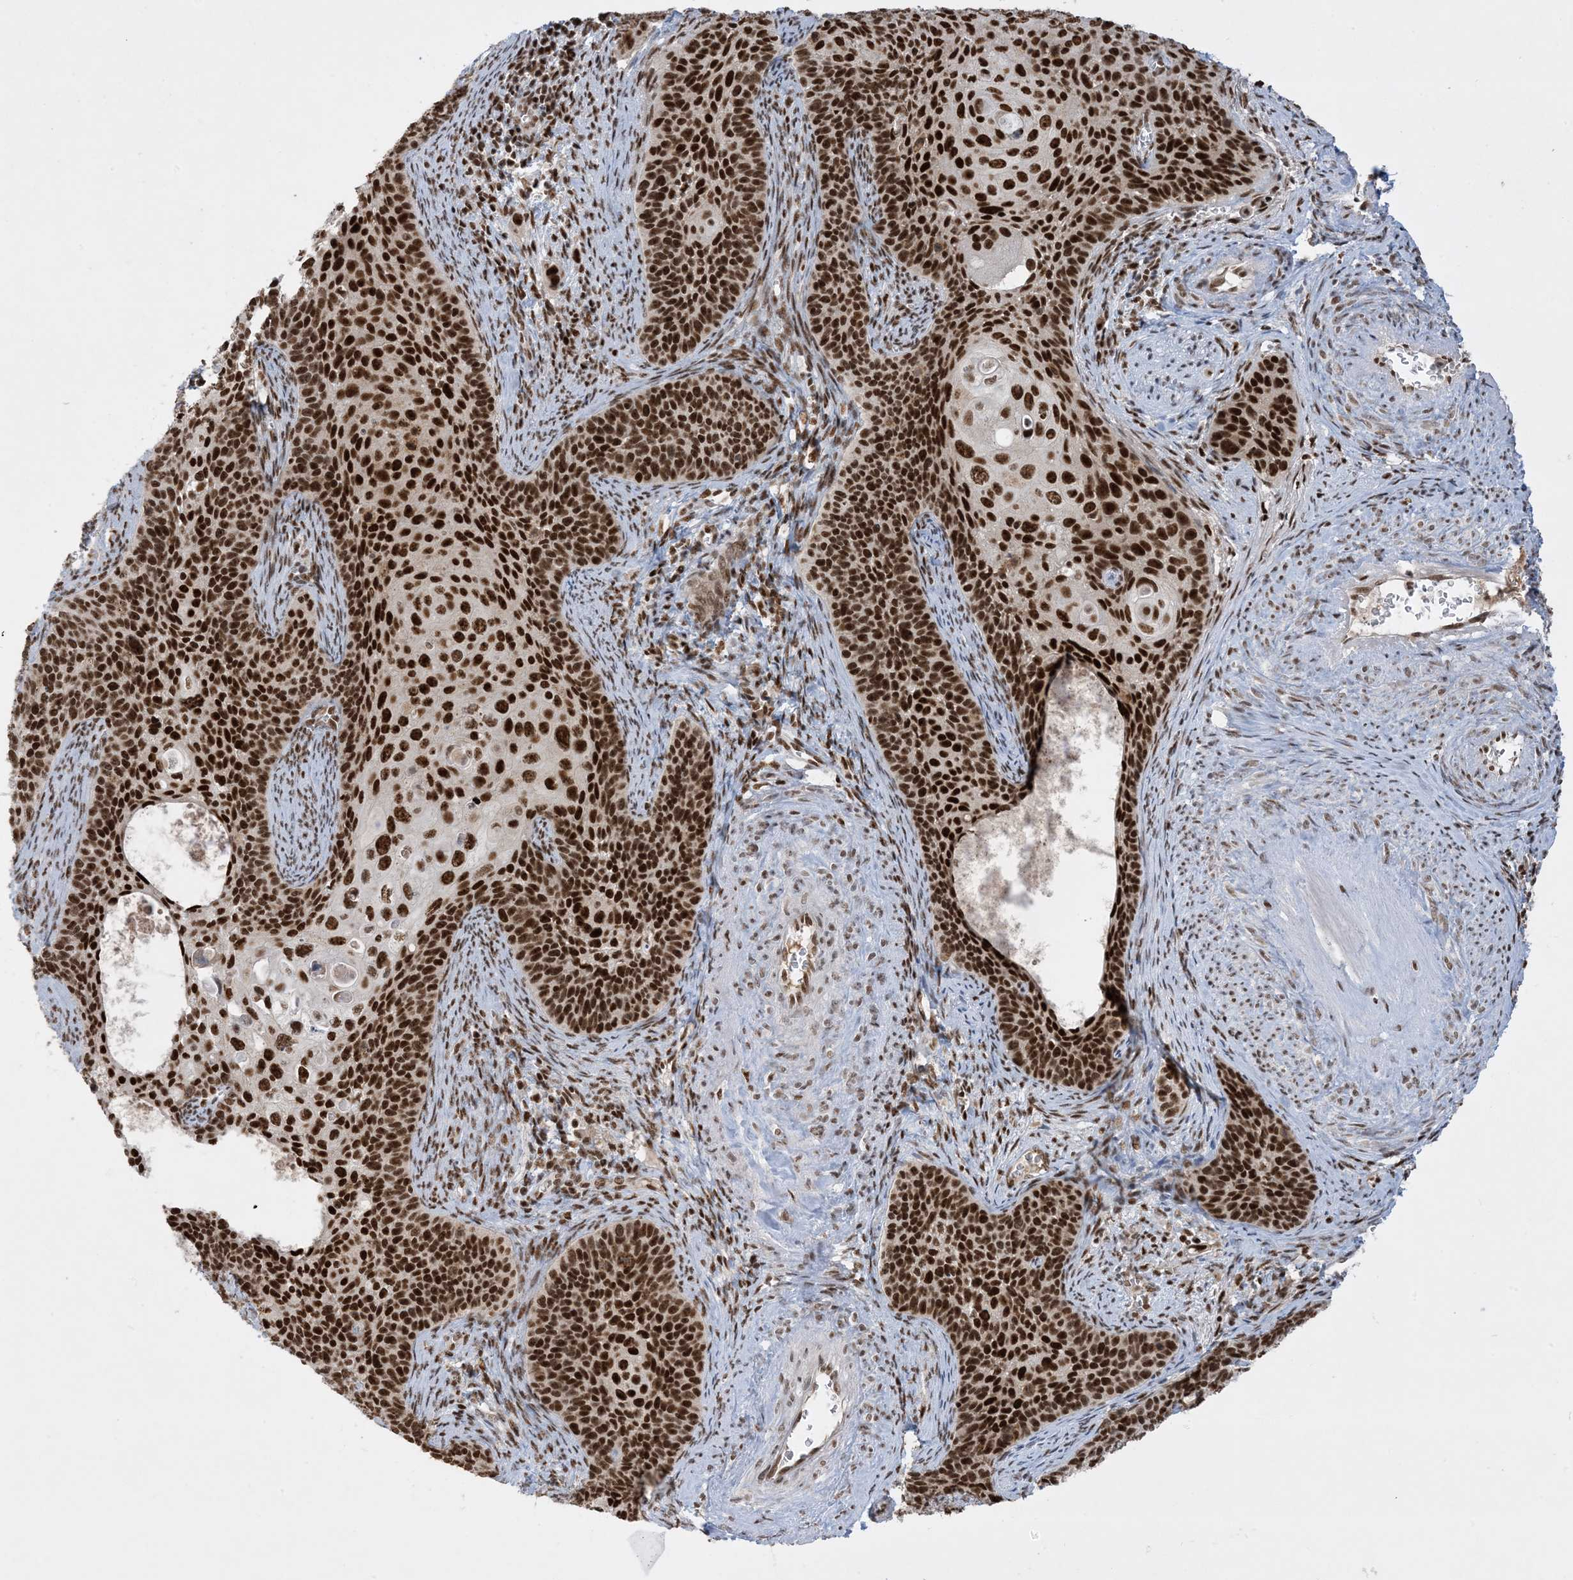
{"staining": {"intensity": "strong", "quantity": ">75%", "location": "nuclear"}, "tissue": "cervical cancer", "cell_type": "Tumor cells", "image_type": "cancer", "snomed": [{"axis": "morphology", "description": "Squamous cell carcinoma, NOS"}, {"axis": "topography", "description": "Cervix"}], "caption": "Immunohistochemical staining of cervical squamous cell carcinoma reveals strong nuclear protein positivity in approximately >75% of tumor cells.", "gene": "PPIL2", "patient": {"sex": "female", "age": 33}}